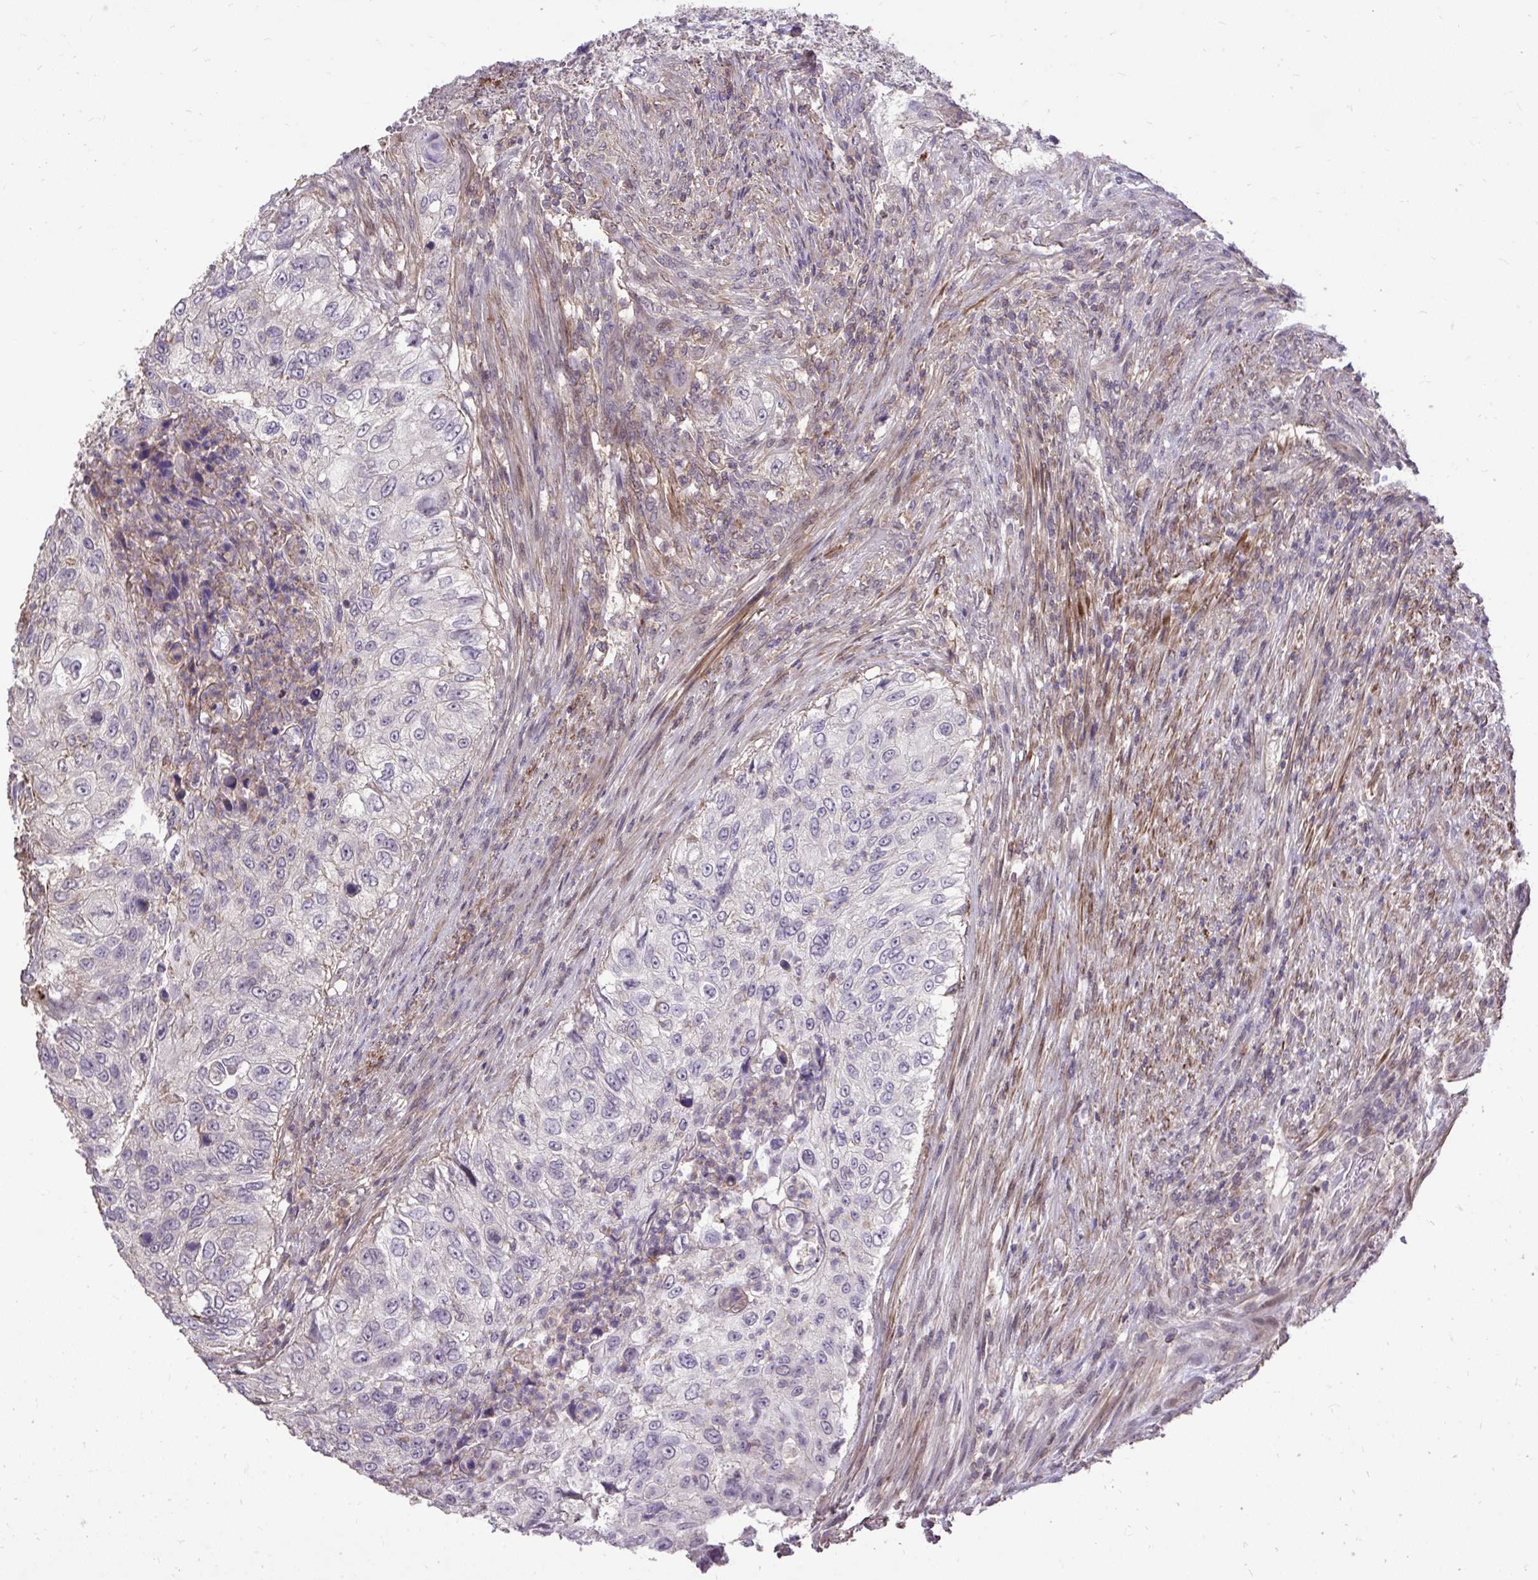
{"staining": {"intensity": "negative", "quantity": "none", "location": "none"}, "tissue": "urothelial cancer", "cell_type": "Tumor cells", "image_type": "cancer", "snomed": [{"axis": "morphology", "description": "Urothelial carcinoma, High grade"}, {"axis": "topography", "description": "Urinary bladder"}], "caption": "Histopathology image shows no protein staining in tumor cells of urothelial carcinoma (high-grade) tissue.", "gene": "IGFL2", "patient": {"sex": "female", "age": 60}}